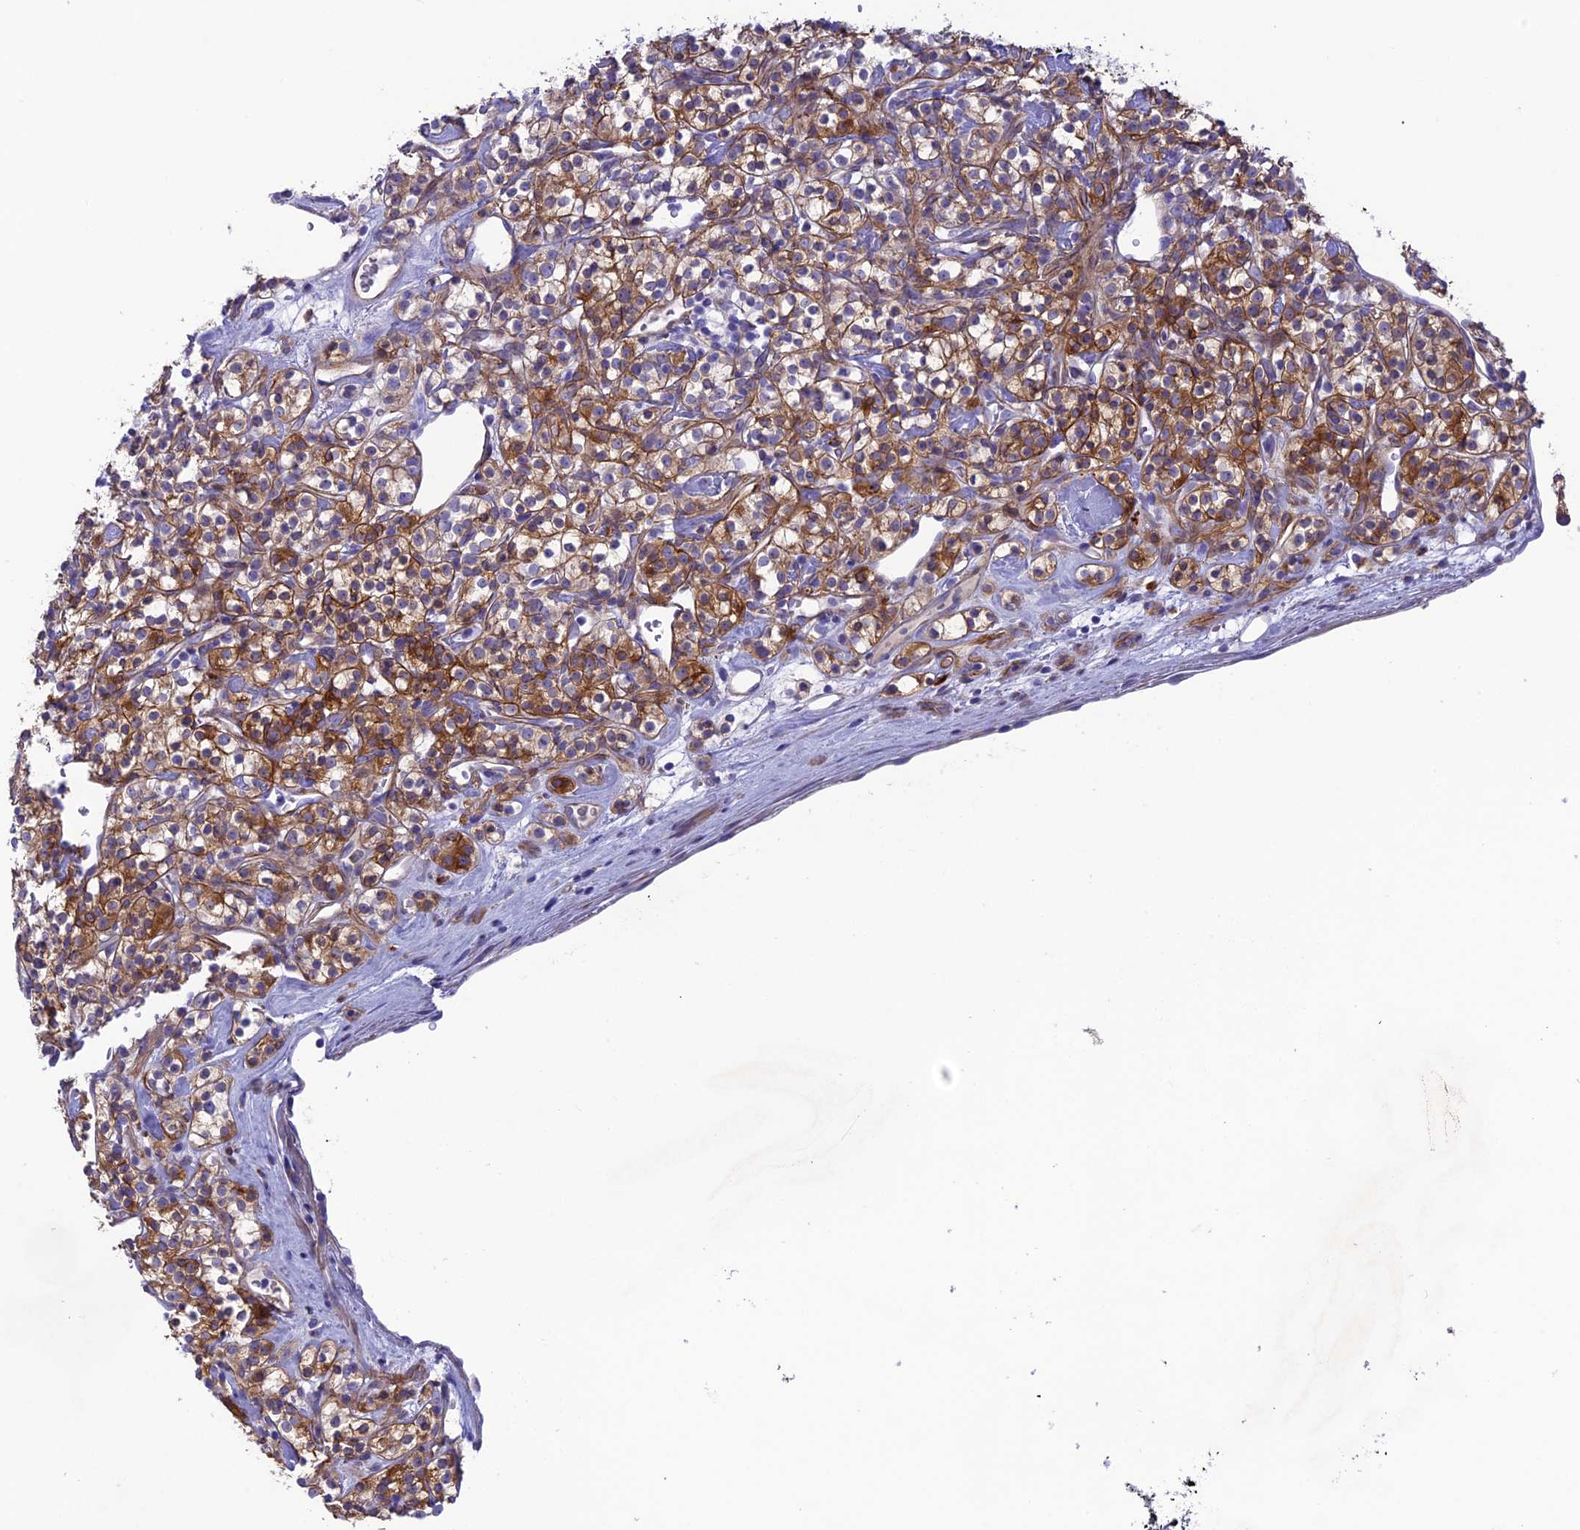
{"staining": {"intensity": "strong", "quantity": "25%-75%", "location": "cytoplasmic/membranous"}, "tissue": "renal cancer", "cell_type": "Tumor cells", "image_type": "cancer", "snomed": [{"axis": "morphology", "description": "Adenocarcinoma, NOS"}, {"axis": "topography", "description": "Kidney"}], "caption": "Immunohistochemistry of renal cancer (adenocarcinoma) demonstrates high levels of strong cytoplasmic/membranous expression in approximately 25%-75% of tumor cells.", "gene": "TNS1", "patient": {"sex": "male", "age": 77}}